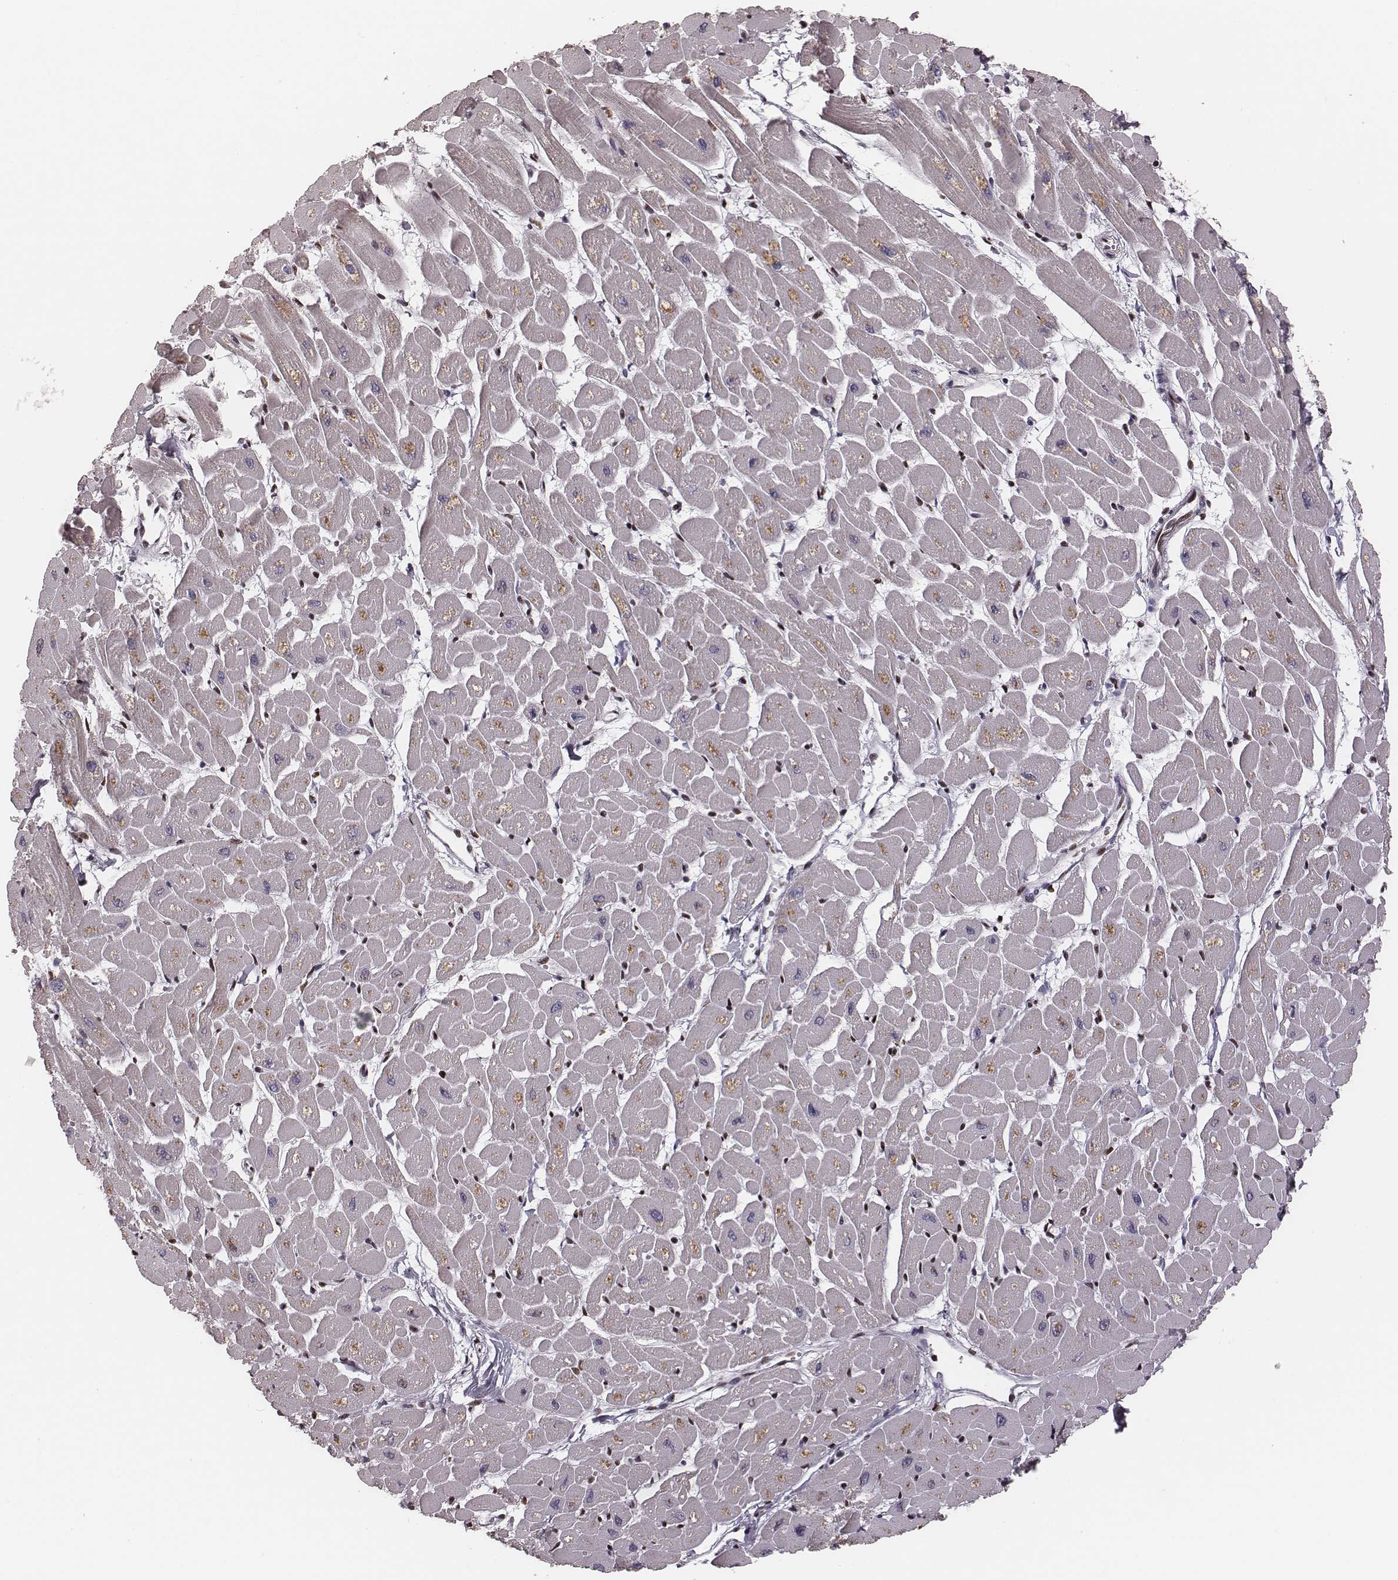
{"staining": {"intensity": "moderate", "quantity": "25%-75%", "location": "nuclear"}, "tissue": "heart muscle", "cell_type": "Cardiomyocytes", "image_type": "normal", "snomed": [{"axis": "morphology", "description": "Normal tissue, NOS"}, {"axis": "topography", "description": "Heart"}], "caption": "Cardiomyocytes exhibit medium levels of moderate nuclear expression in approximately 25%-75% of cells in normal heart muscle. (brown staining indicates protein expression, while blue staining denotes nuclei).", "gene": "LUC7L", "patient": {"sex": "male", "age": 57}}